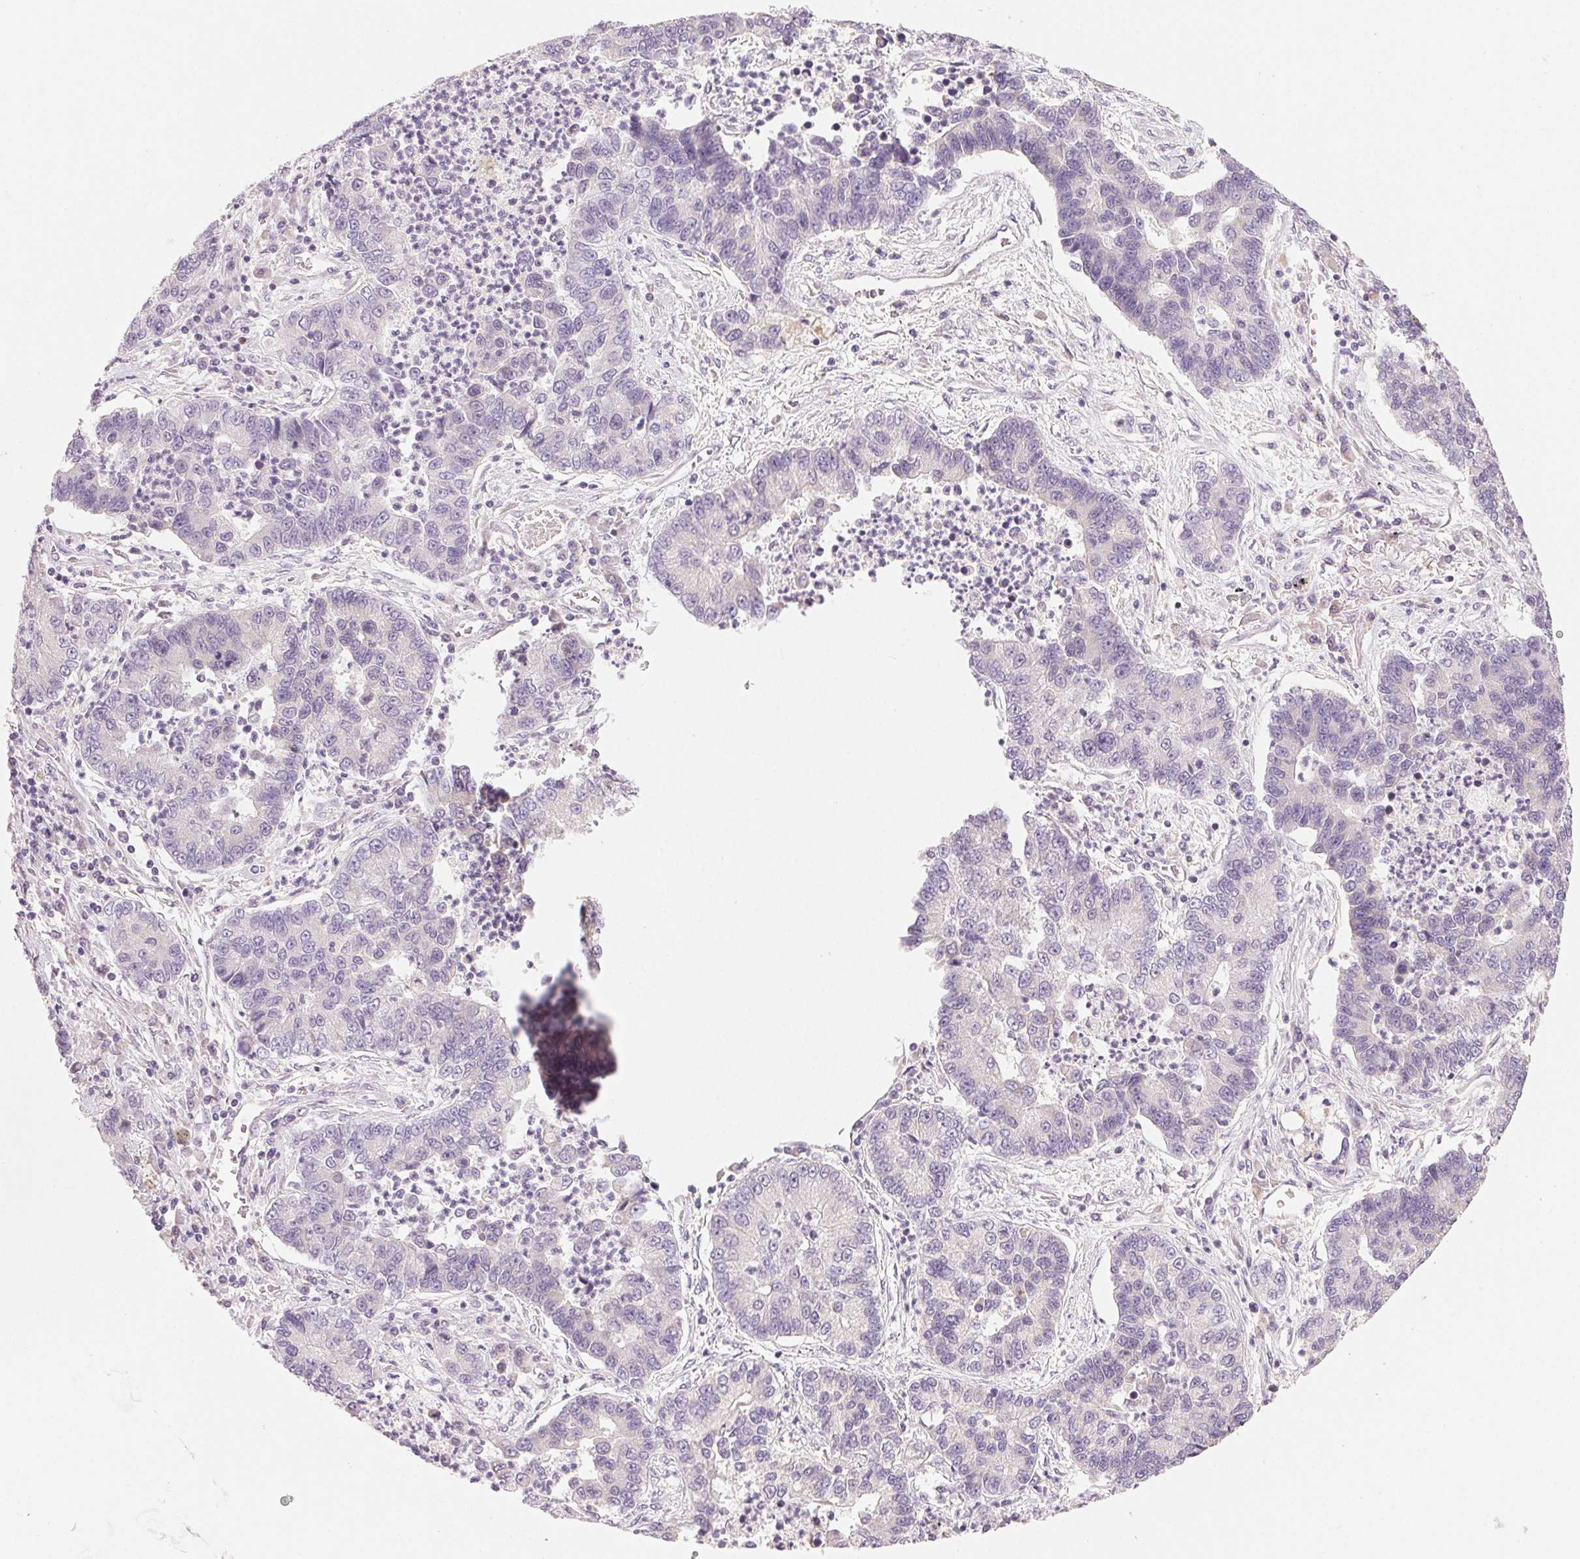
{"staining": {"intensity": "negative", "quantity": "none", "location": "none"}, "tissue": "lung cancer", "cell_type": "Tumor cells", "image_type": "cancer", "snomed": [{"axis": "morphology", "description": "Adenocarcinoma, NOS"}, {"axis": "topography", "description": "Lung"}], "caption": "There is no significant expression in tumor cells of adenocarcinoma (lung).", "gene": "MYBL1", "patient": {"sex": "female", "age": 57}}